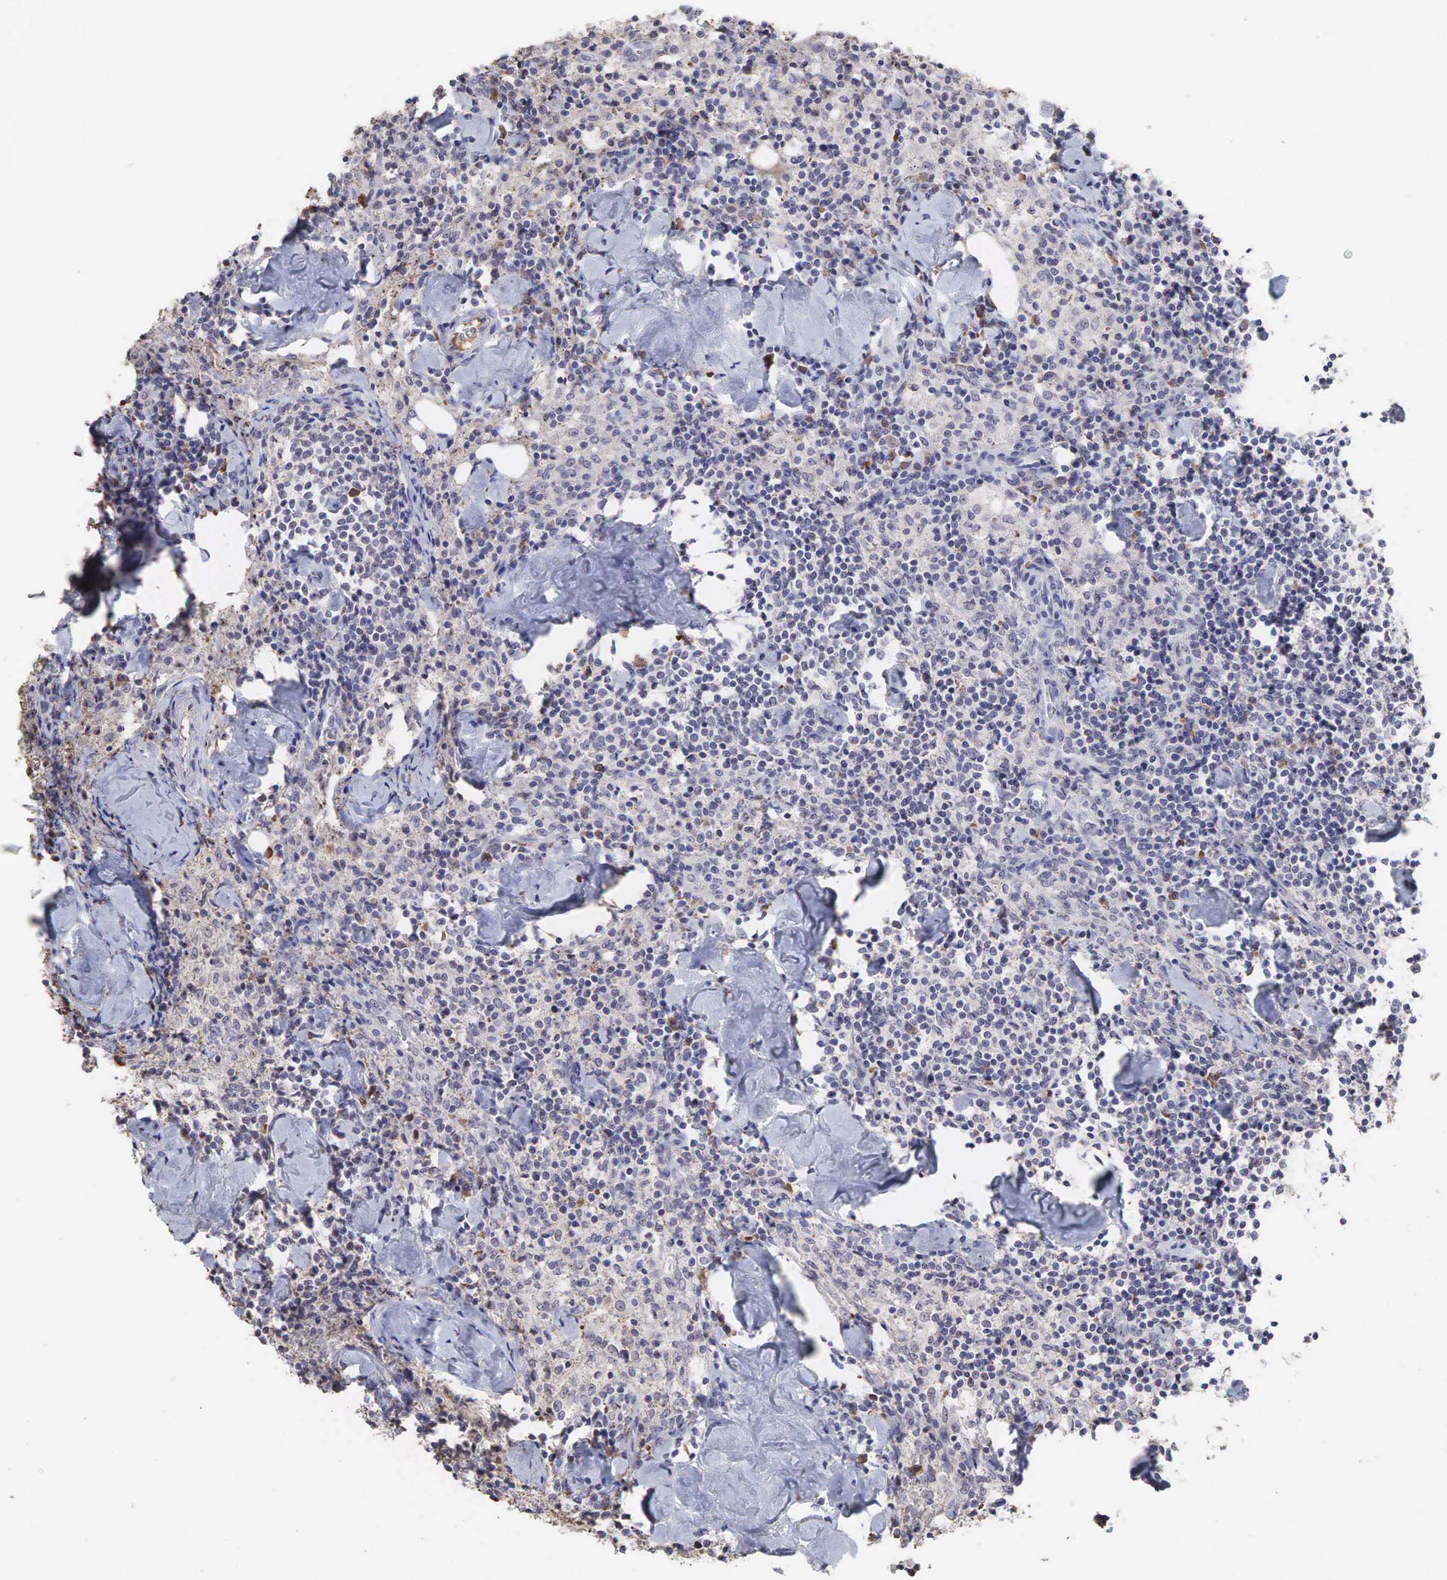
{"staining": {"intensity": "moderate", "quantity": "<25%", "location": "cytoplasmic/membranous"}, "tissue": "lymph node", "cell_type": "Germinal center cells", "image_type": "normal", "snomed": [{"axis": "morphology", "description": "Normal tissue, NOS"}, {"axis": "topography", "description": "Lymph node"}], "caption": "Lymph node stained with DAB (3,3'-diaminobenzidine) IHC demonstrates low levels of moderate cytoplasmic/membranous expression in about <25% of germinal center cells.", "gene": "DKC1", "patient": {"sex": "male", "age": 67}}